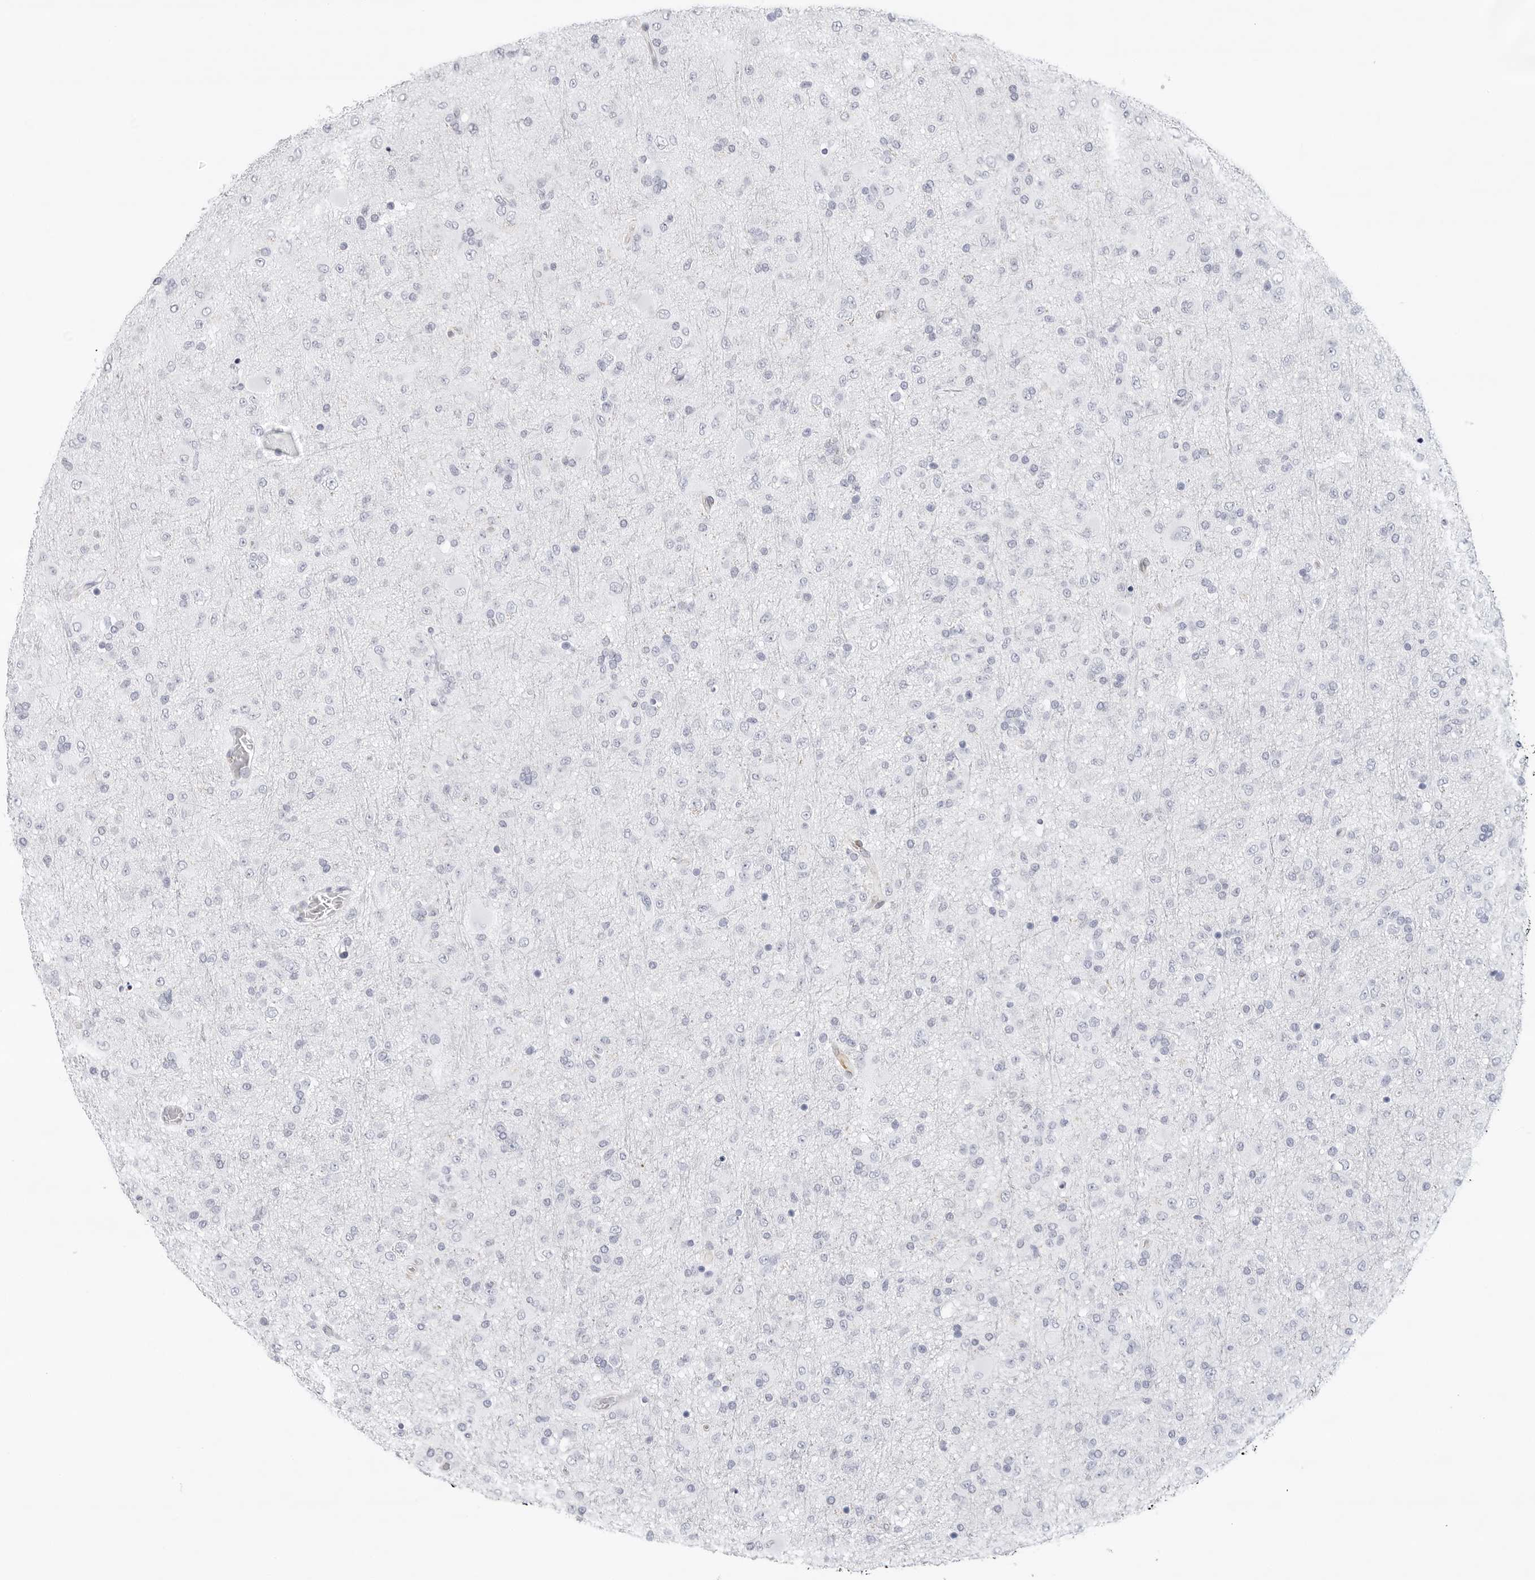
{"staining": {"intensity": "negative", "quantity": "none", "location": "none"}, "tissue": "glioma", "cell_type": "Tumor cells", "image_type": "cancer", "snomed": [{"axis": "morphology", "description": "Glioma, malignant, Low grade"}, {"axis": "topography", "description": "Brain"}], "caption": "This is an immunohistochemistry photomicrograph of human glioma. There is no staining in tumor cells.", "gene": "SLC19A1", "patient": {"sex": "male", "age": 65}}